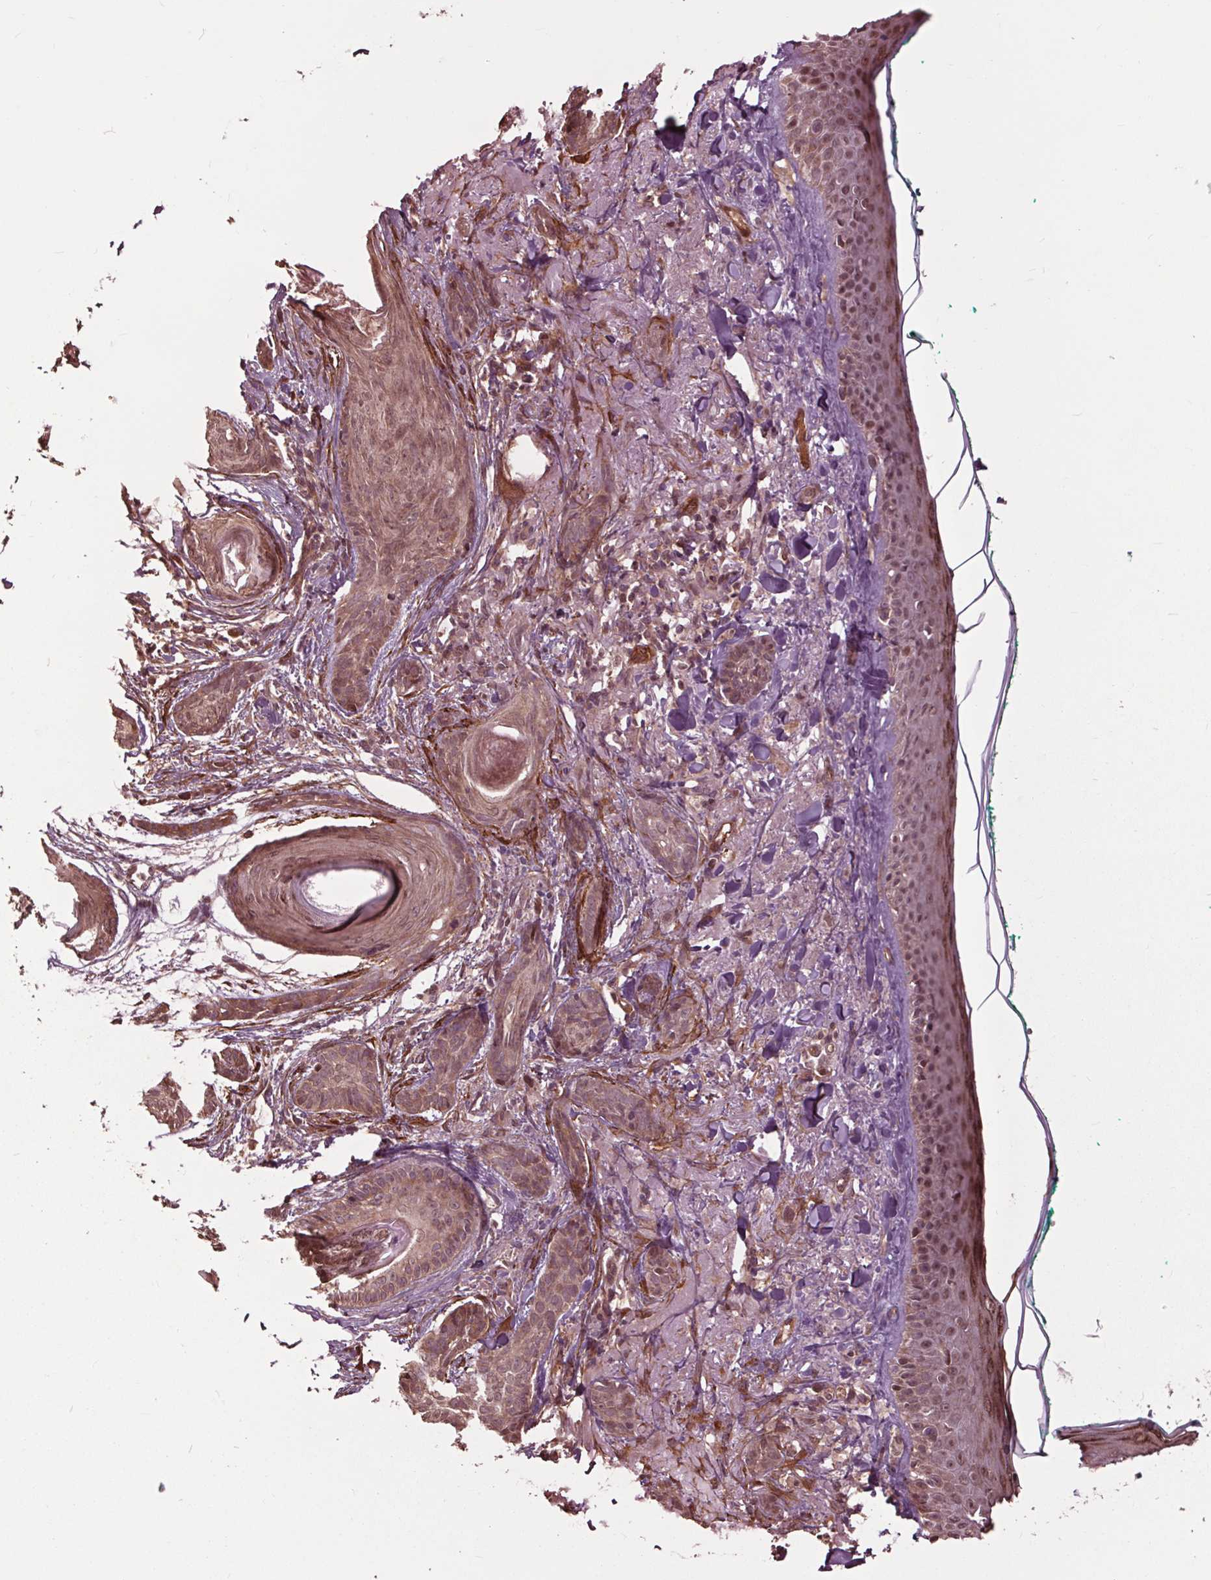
{"staining": {"intensity": "moderate", "quantity": ">75%", "location": "cytoplasmic/membranous,nuclear"}, "tissue": "skin cancer", "cell_type": "Tumor cells", "image_type": "cancer", "snomed": [{"axis": "morphology", "description": "Basal cell carcinoma"}, {"axis": "topography", "description": "Skin"}], "caption": "High-power microscopy captured an immunohistochemistry (IHC) micrograph of skin basal cell carcinoma, revealing moderate cytoplasmic/membranous and nuclear expression in approximately >75% of tumor cells.", "gene": "CEP95", "patient": {"sex": "female", "age": 78}}